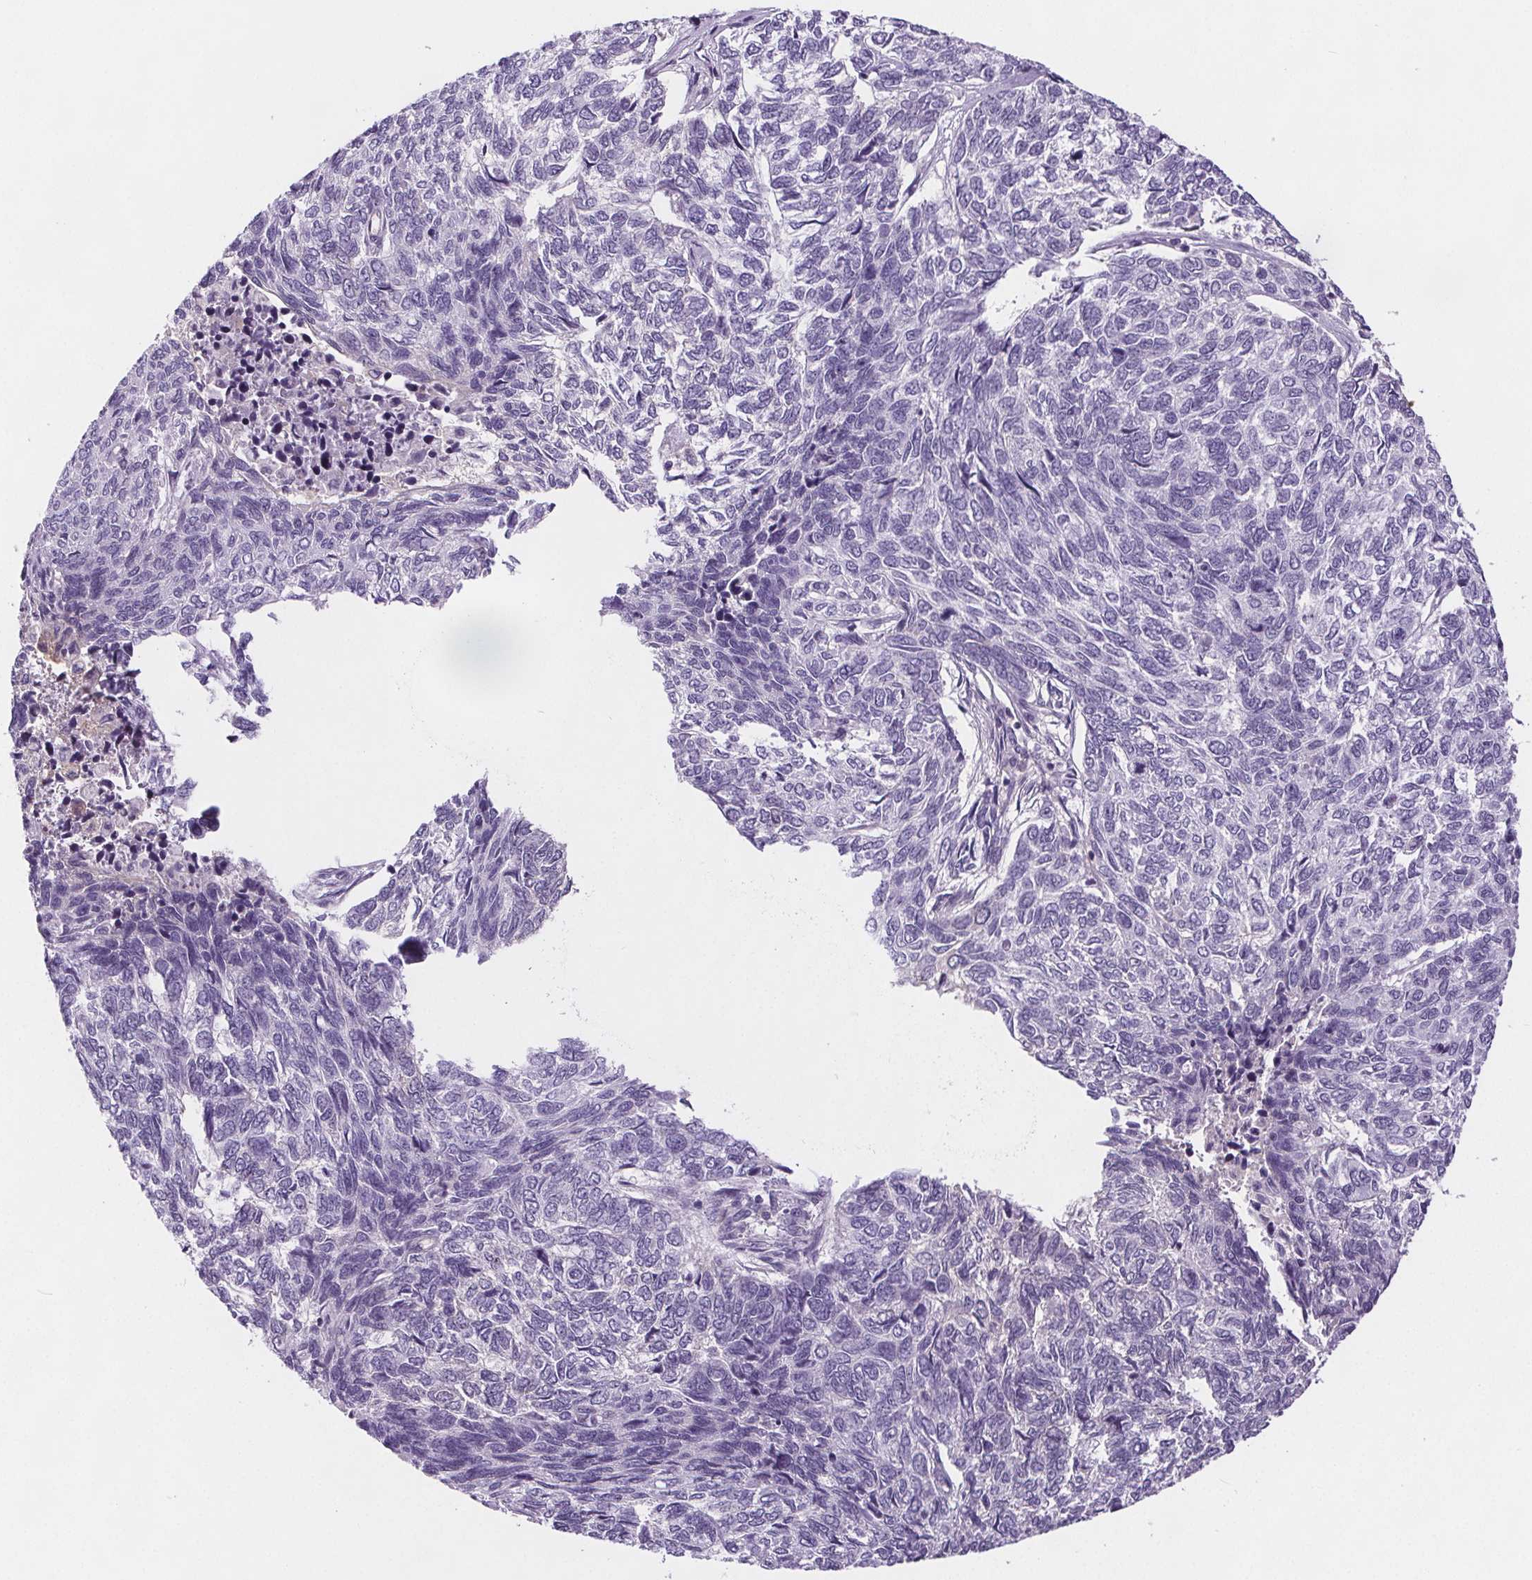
{"staining": {"intensity": "negative", "quantity": "none", "location": "none"}, "tissue": "skin cancer", "cell_type": "Tumor cells", "image_type": "cancer", "snomed": [{"axis": "morphology", "description": "Basal cell carcinoma"}, {"axis": "topography", "description": "Skin"}], "caption": "IHC of human basal cell carcinoma (skin) displays no positivity in tumor cells.", "gene": "CD5L", "patient": {"sex": "female", "age": 65}}